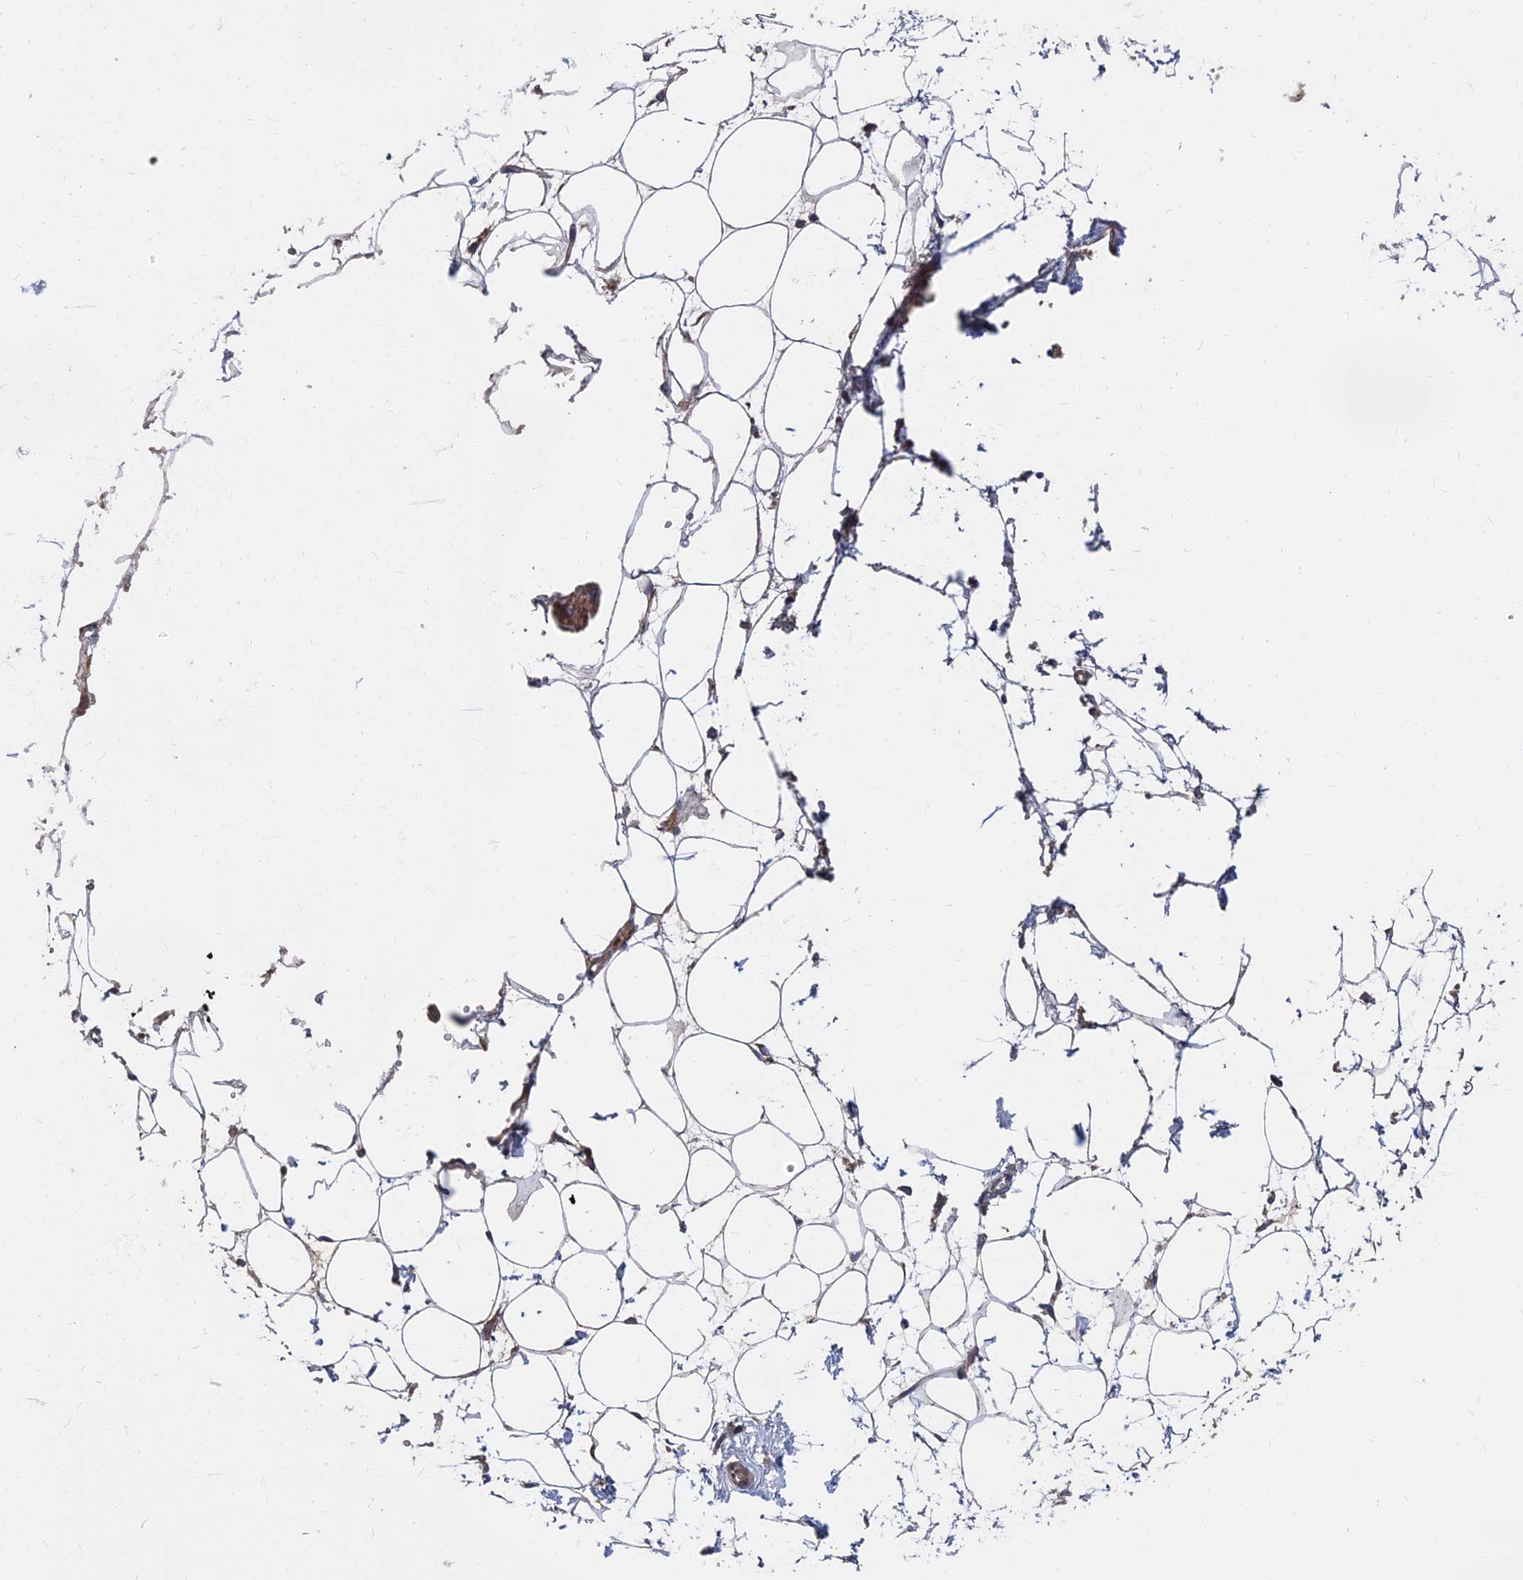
{"staining": {"intensity": "negative", "quantity": "none", "location": "none"}, "tissue": "breast", "cell_type": "Adipocytes", "image_type": "normal", "snomed": [{"axis": "morphology", "description": "Normal tissue, NOS"}, {"axis": "morphology", "description": "Adenoma, NOS"}, {"axis": "topography", "description": "Breast"}], "caption": "Breast was stained to show a protein in brown. There is no significant expression in adipocytes. Brightfield microscopy of IHC stained with DAB (3,3'-diaminobenzidine) (brown) and hematoxylin (blue), captured at high magnification.", "gene": "CCZ1B", "patient": {"sex": "female", "age": 23}}